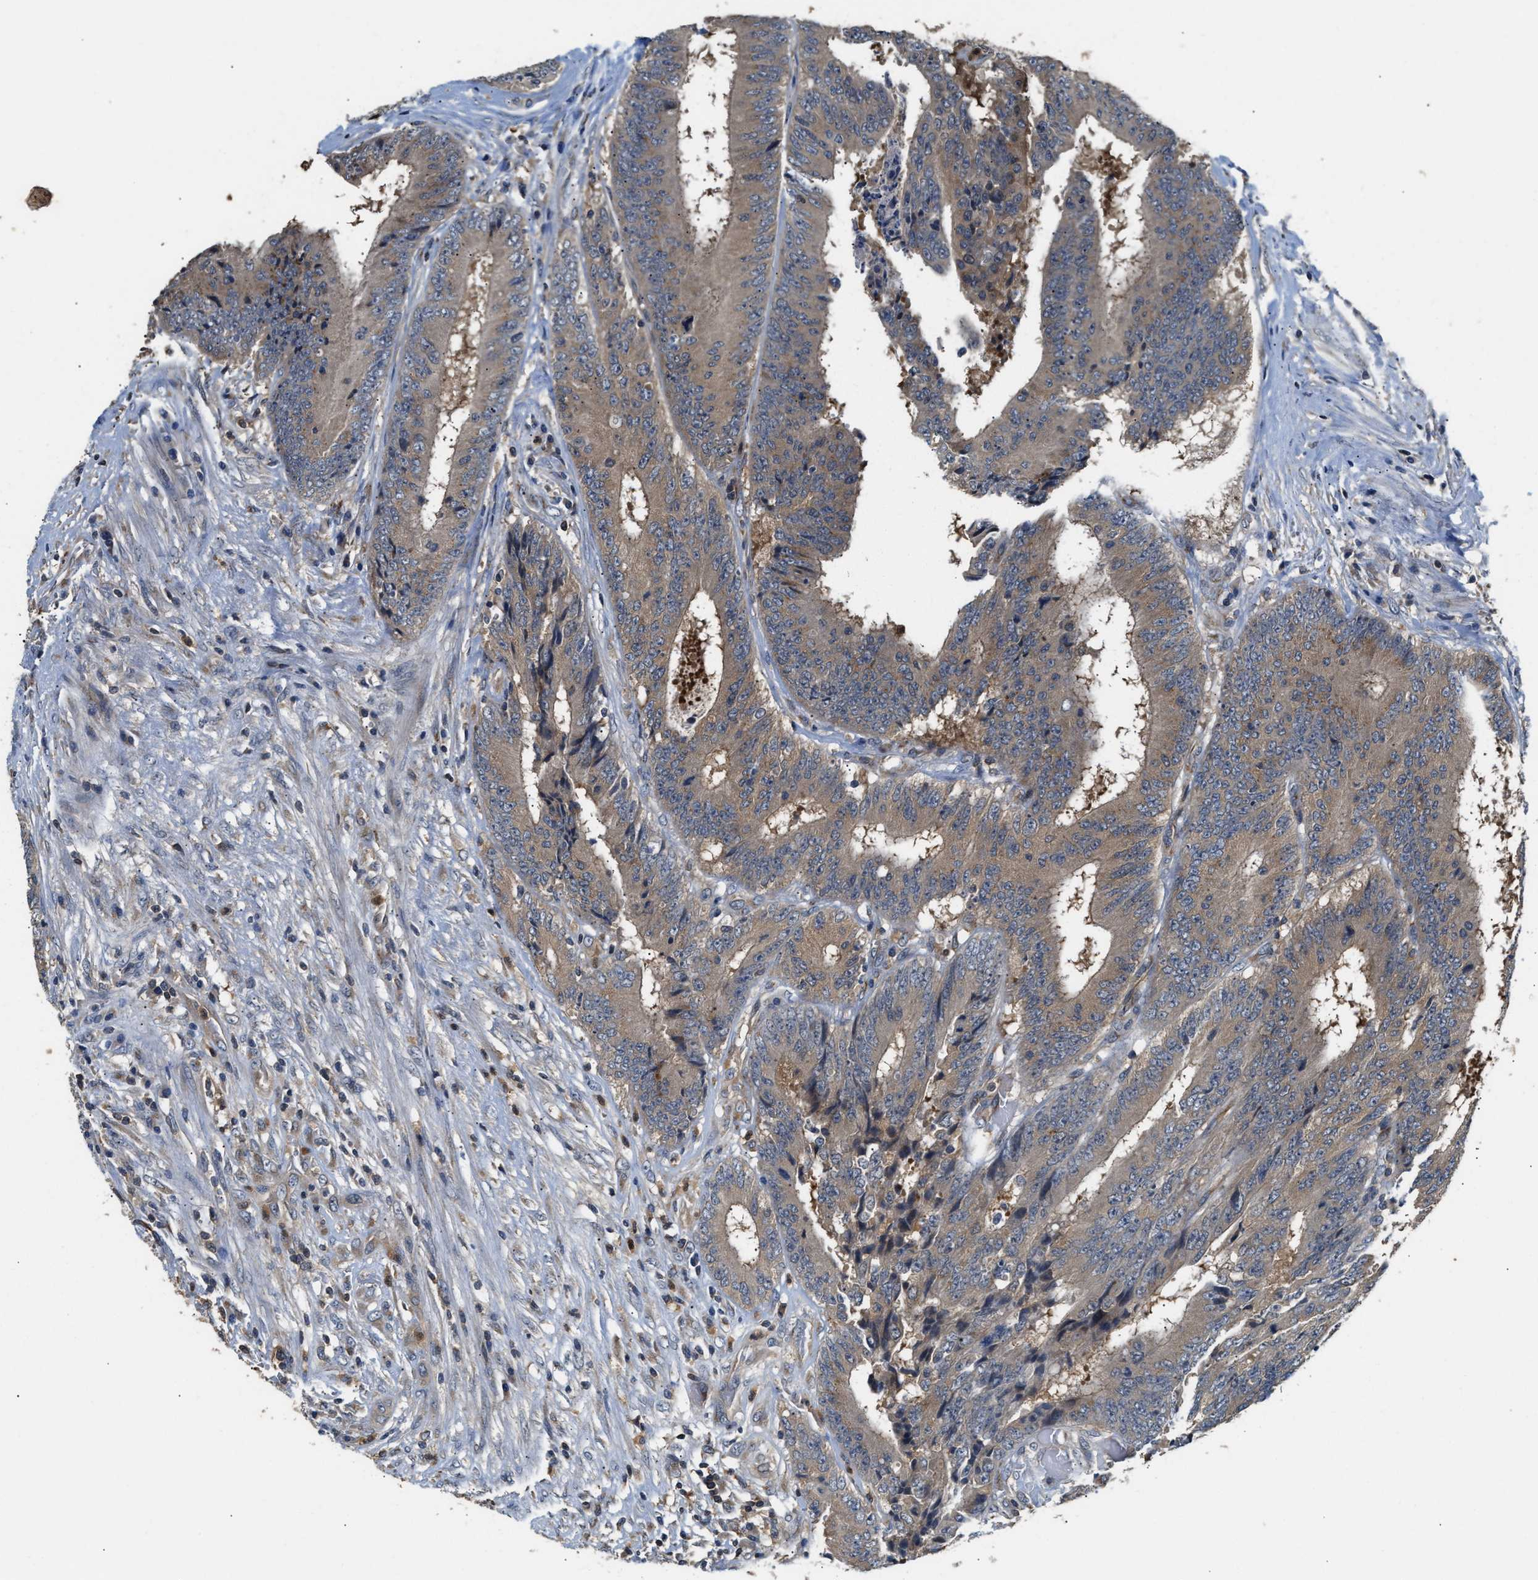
{"staining": {"intensity": "moderate", "quantity": ">75%", "location": "cytoplasmic/membranous"}, "tissue": "colorectal cancer", "cell_type": "Tumor cells", "image_type": "cancer", "snomed": [{"axis": "morphology", "description": "Adenocarcinoma, NOS"}, {"axis": "topography", "description": "Rectum"}], "caption": "Colorectal cancer (adenocarcinoma) stained with a brown dye reveals moderate cytoplasmic/membranous positive expression in approximately >75% of tumor cells.", "gene": "CHUK", "patient": {"sex": "male", "age": 72}}